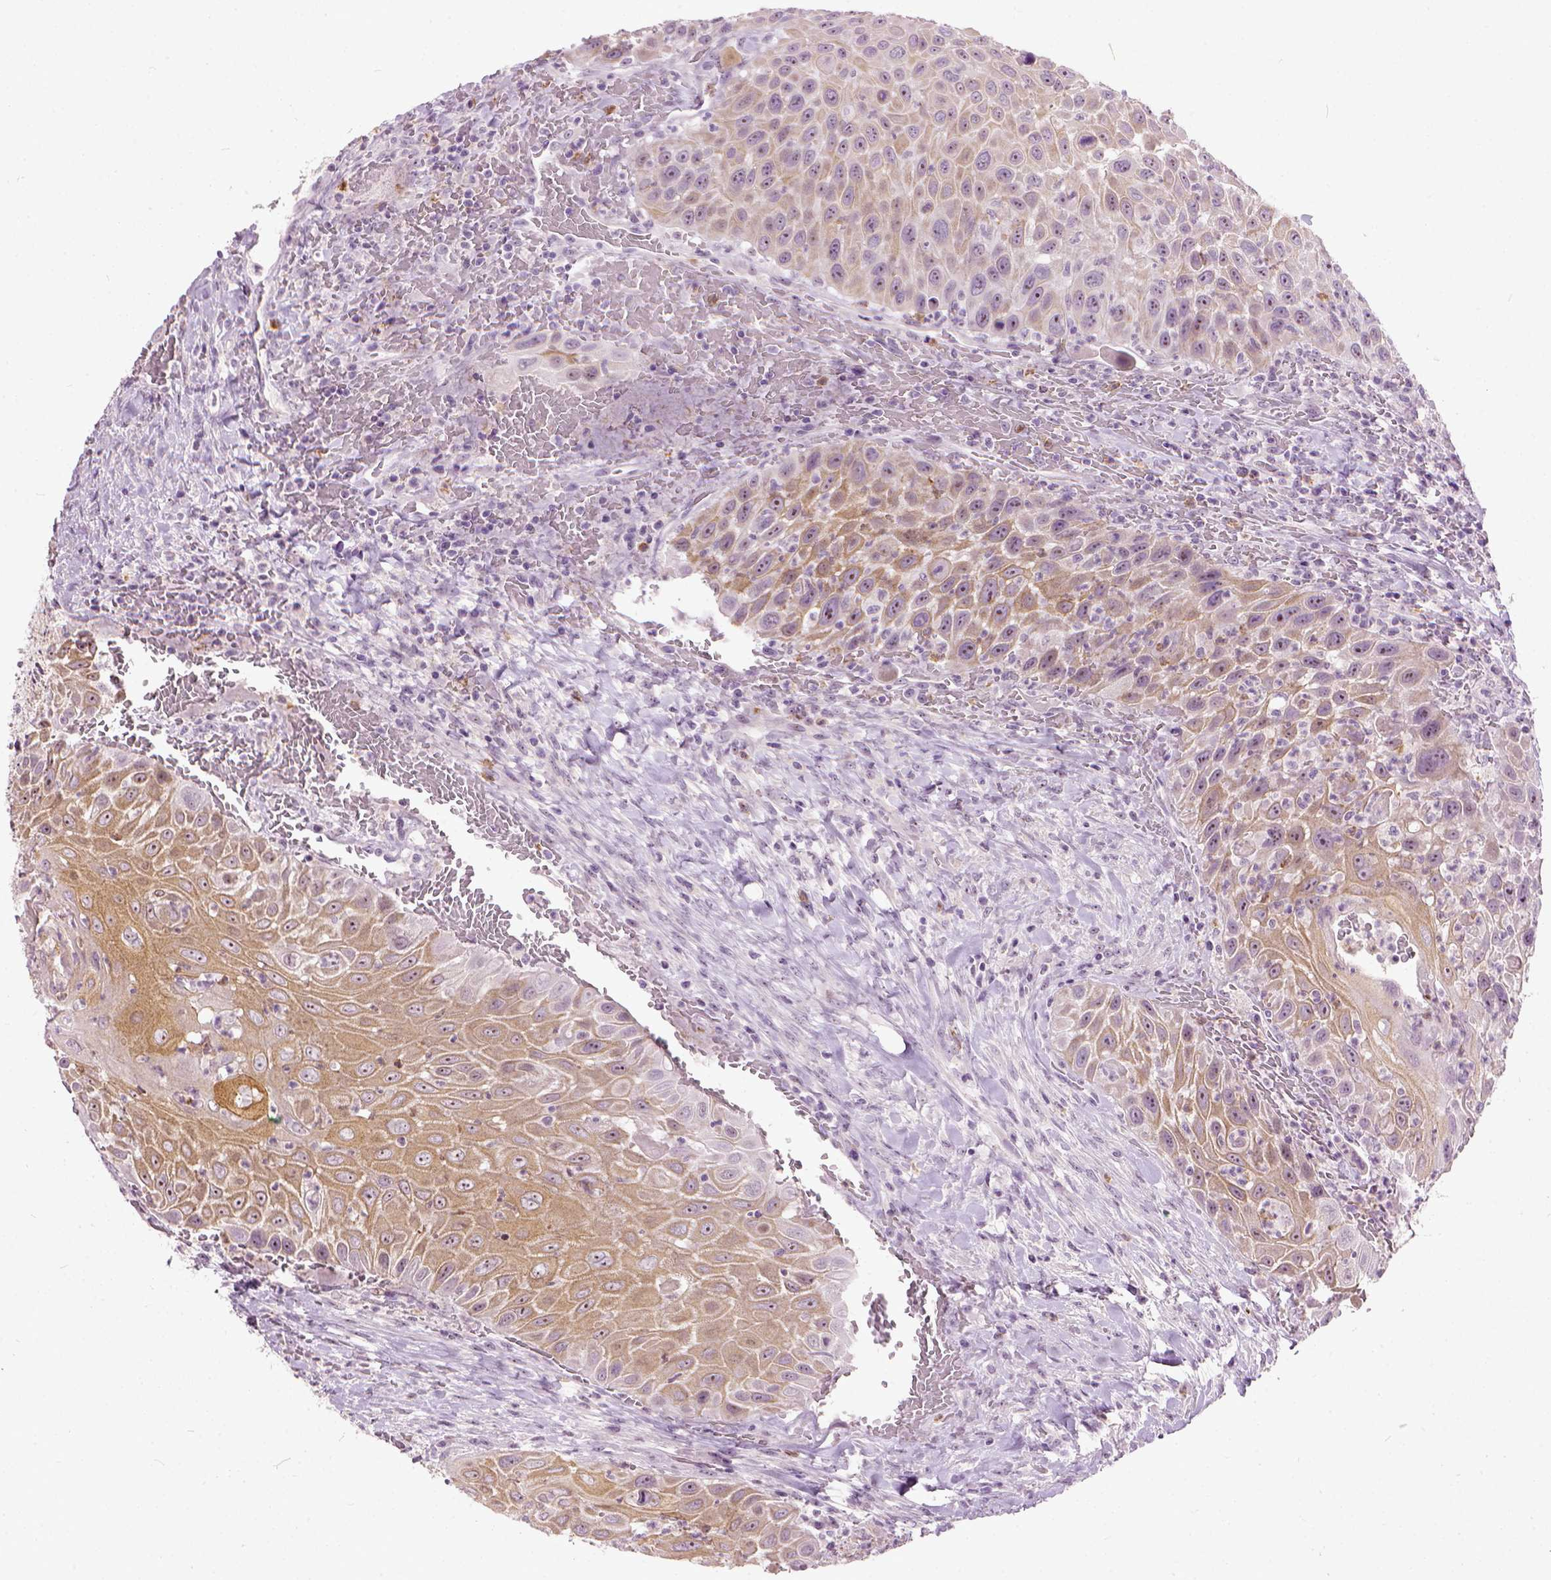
{"staining": {"intensity": "weak", "quantity": ">75%", "location": "cytoplasmic/membranous"}, "tissue": "head and neck cancer", "cell_type": "Tumor cells", "image_type": "cancer", "snomed": [{"axis": "morphology", "description": "Squamous cell carcinoma, NOS"}, {"axis": "topography", "description": "Head-Neck"}], "caption": "Head and neck cancer stained with immunohistochemistry (IHC) demonstrates weak cytoplasmic/membranous positivity in about >75% of tumor cells. Ihc stains the protein in brown and the nuclei are stained blue.", "gene": "MAPT", "patient": {"sex": "male", "age": 69}}